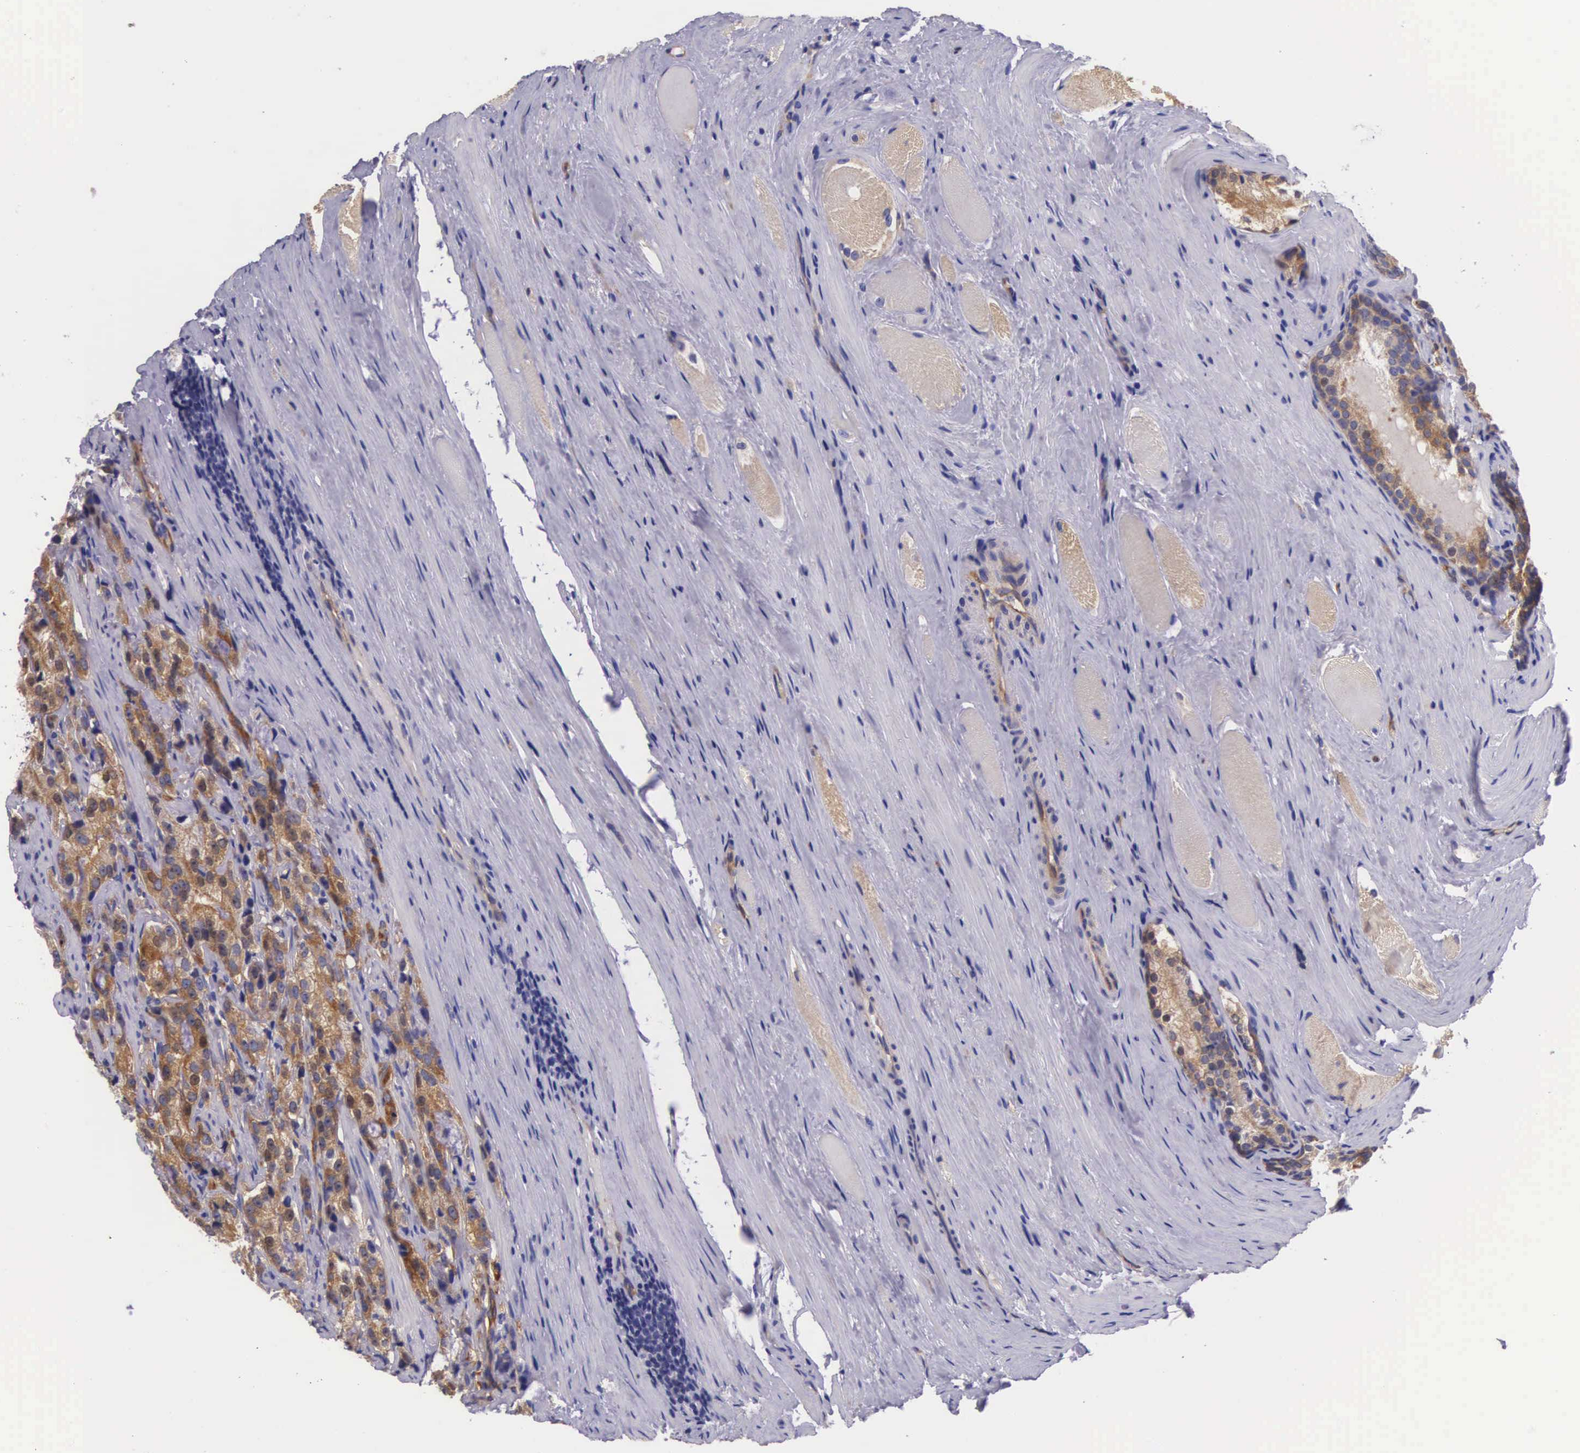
{"staining": {"intensity": "moderate", "quantity": "25%-75%", "location": "cytoplasmic/membranous"}, "tissue": "prostate cancer", "cell_type": "Tumor cells", "image_type": "cancer", "snomed": [{"axis": "morphology", "description": "Adenocarcinoma, Medium grade"}, {"axis": "topography", "description": "Prostate"}], "caption": "Moderate cytoplasmic/membranous protein staining is identified in about 25%-75% of tumor cells in prostate cancer.", "gene": "BCAR1", "patient": {"sex": "male", "age": 72}}